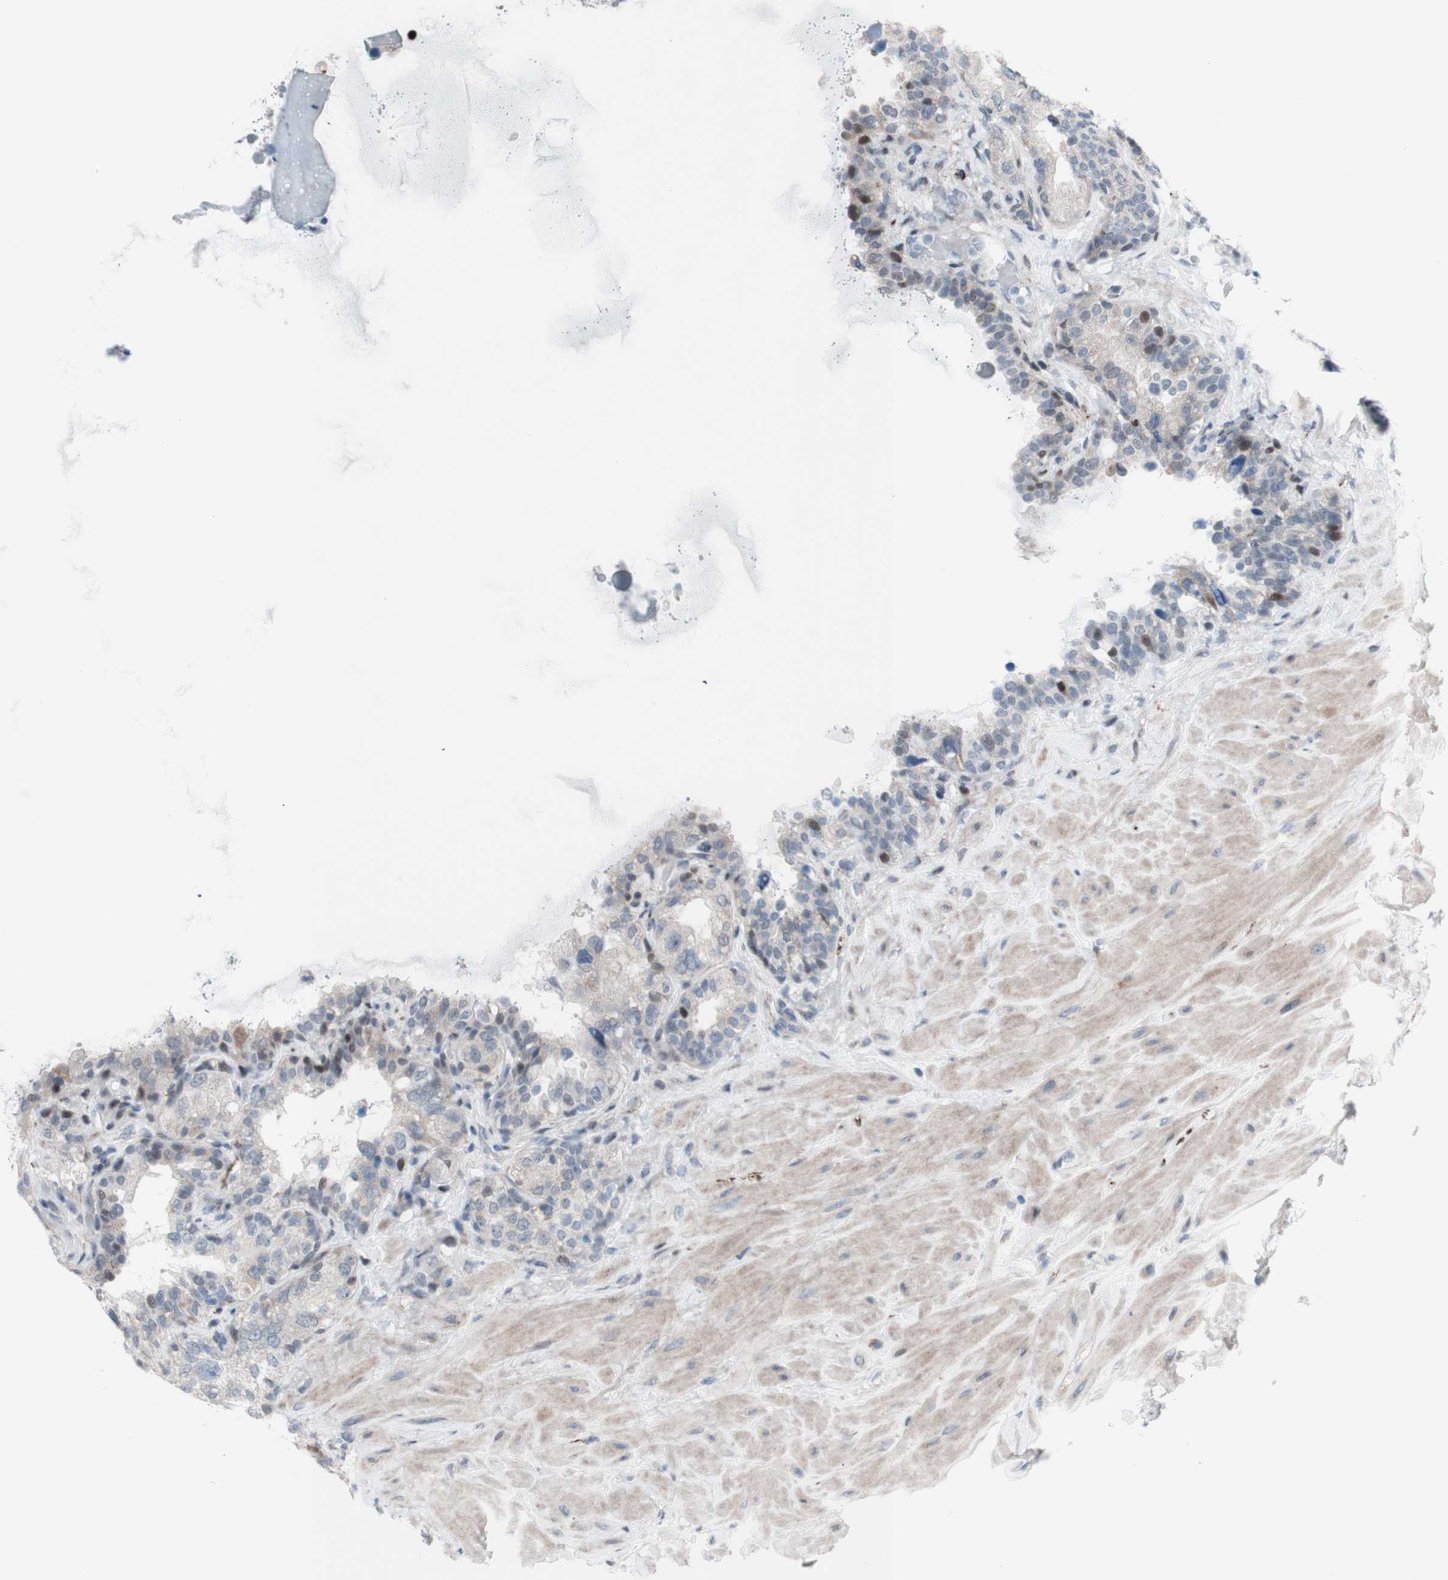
{"staining": {"intensity": "weak", "quantity": "<25%", "location": "nuclear"}, "tissue": "seminal vesicle", "cell_type": "Glandular cells", "image_type": "normal", "snomed": [{"axis": "morphology", "description": "Normal tissue, NOS"}, {"axis": "topography", "description": "Seminal veicle"}], "caption": "A histopathology image of seminal vesicle stained for a protein reveals no brown staining in glandular cells. (Stains: DAB immunohistochemistry with hematoxylin counter stain, Microscopy: brightfield microscopy at high magnification).", "gene": "PHTF2", "patient": {"sex": "male", "age": 68}}